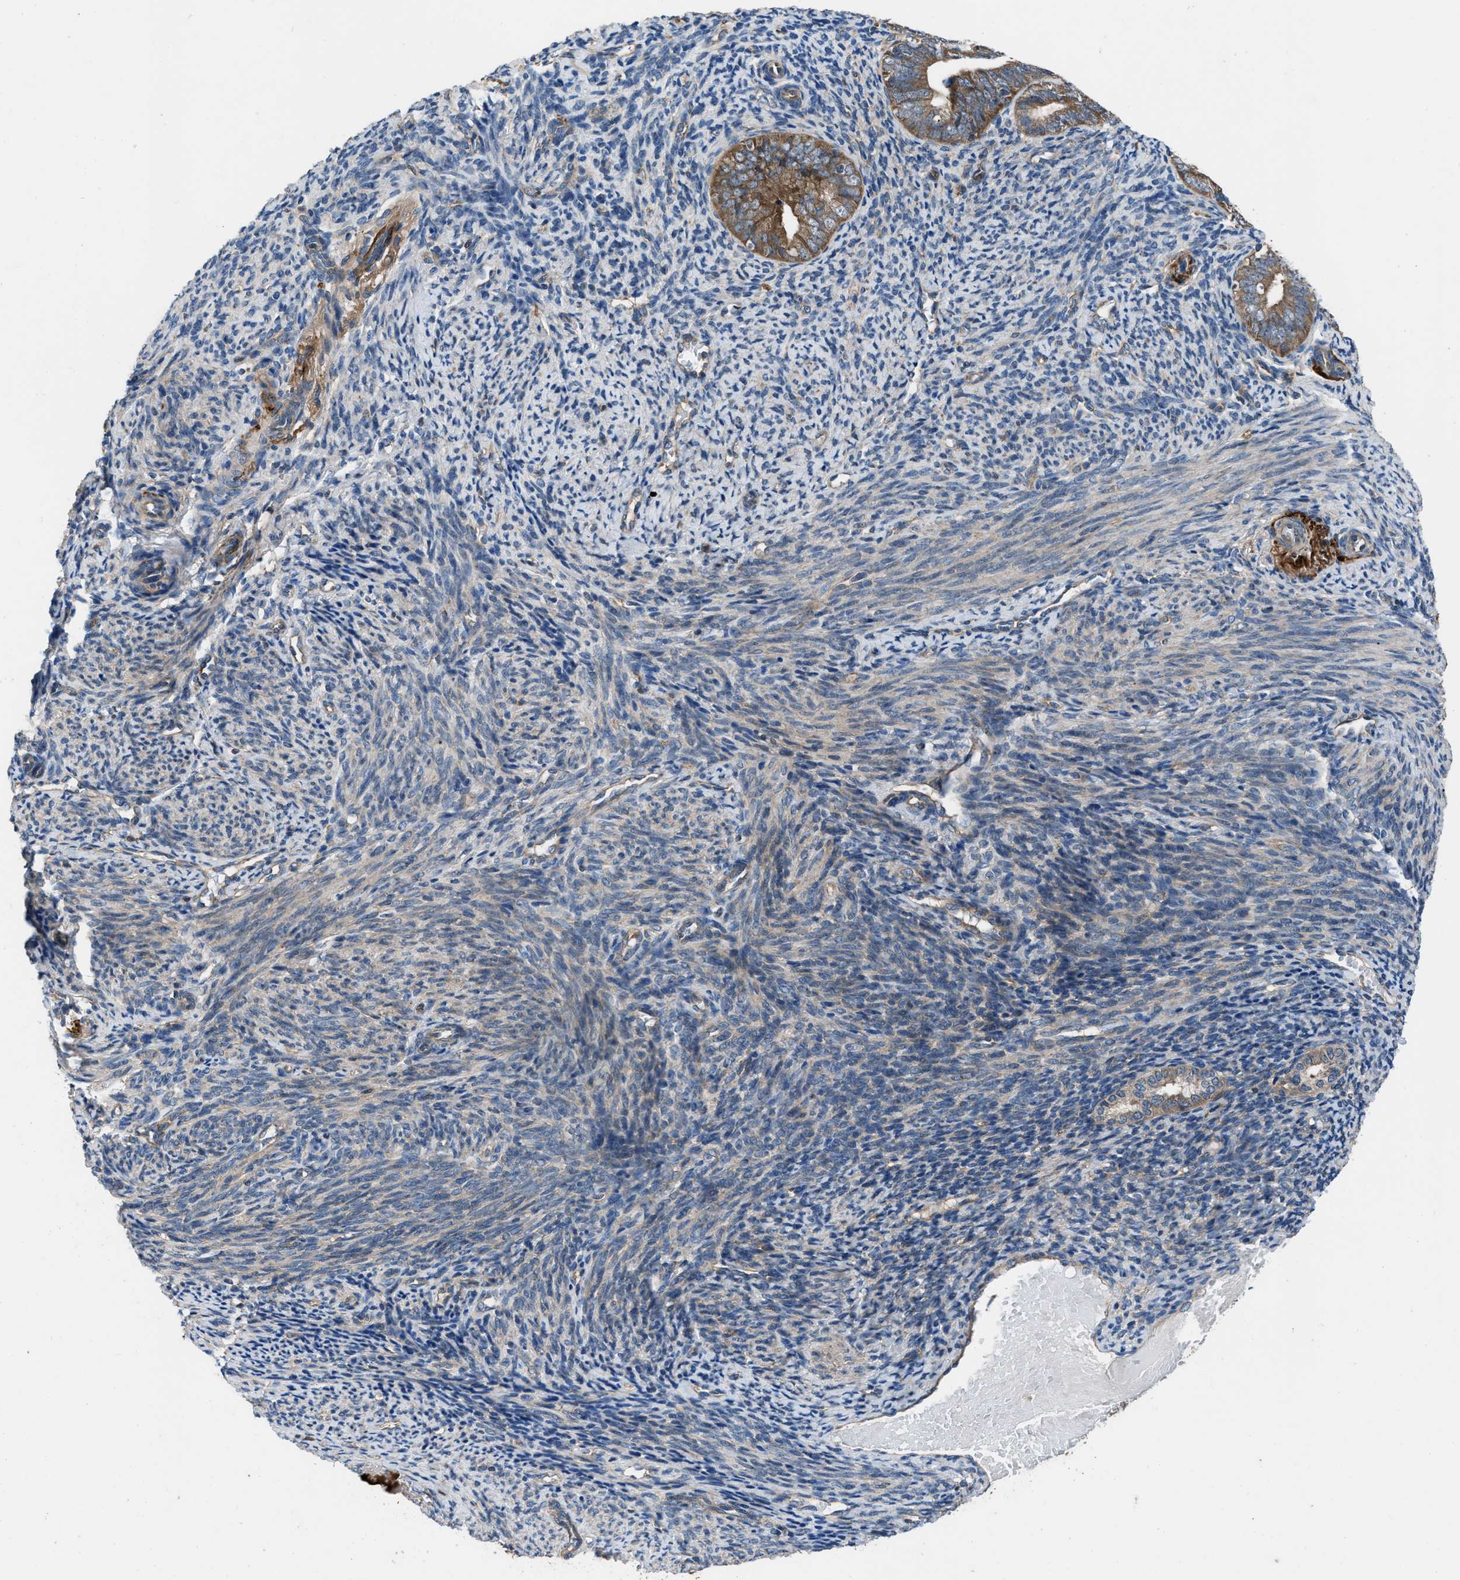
{"staining": {"intensity": "moderate", "quantity": ">75%", "location": "cytoplasmic/membranous"}, "tissue": "endometrial cancer", "cell_type": "Tumor cells", "image_type": "cancer", "snomed": [{"axis": "morphology", "description": "Adenocarcinoma, NOS"}, {"axis": "topography", "description": "Endometrium"}], "caption": "Endometrial adenocarcinoma was stained to show a protein in brown. There is medium levels of moderate cytoplasmic/membranous staining in about >75% of tumor cells.", "gene": "USP25", "patient": {"sex": "female", "age": 63}}